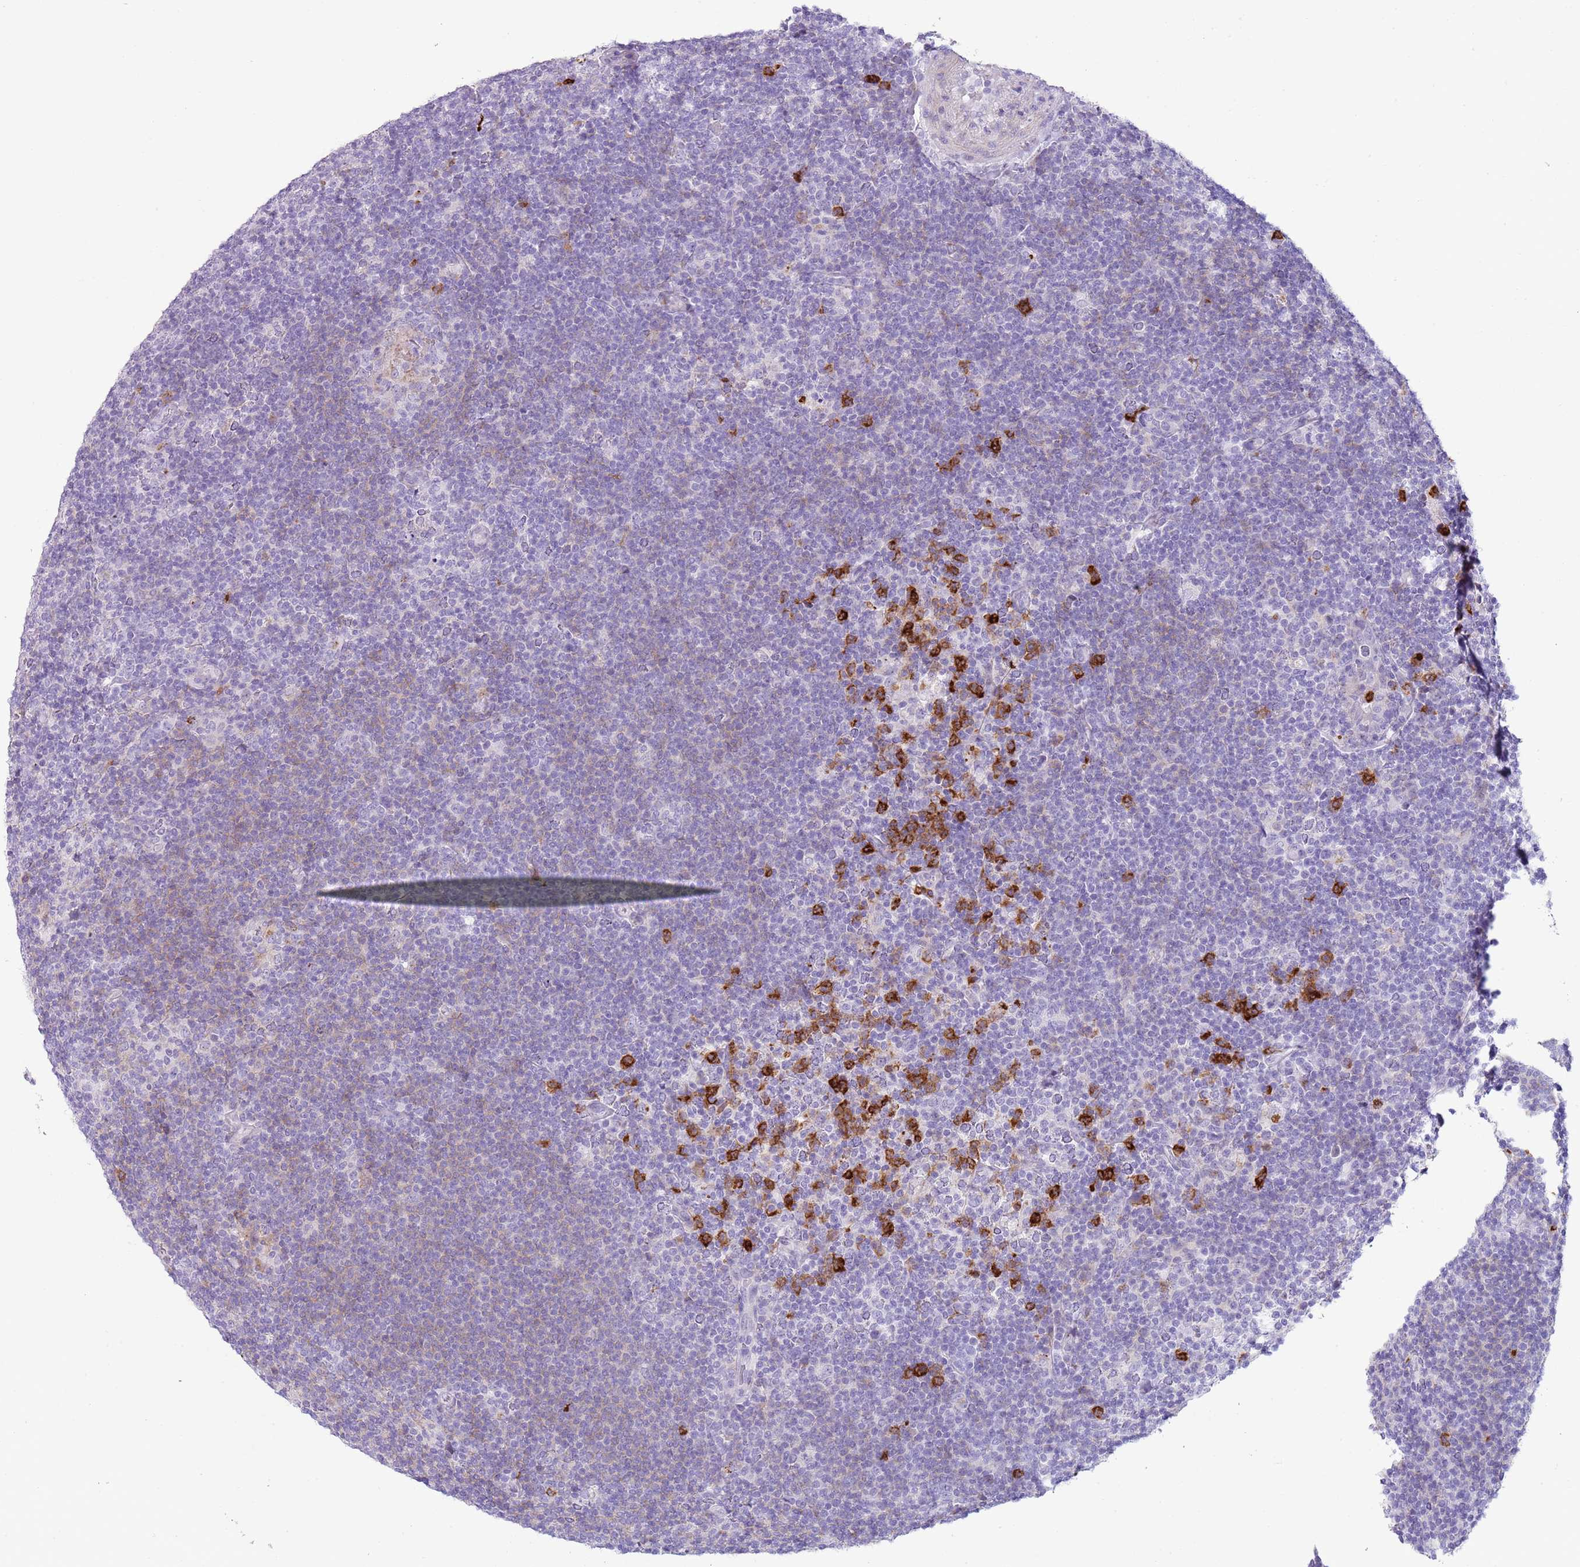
{"staining": {"intensity": "negative", "quantity": "none", "location": "none"}, "tissue": "lymphoma", "cell_type": "Tumor cells", "image_type": "cancer", "snomed": [{"axis": "morphology", "description": "Hodgkin's disease, NOS"}, {"axis": "topography", "description": "Lymph node"}], "caption": "Immunohistochemical staining of human lymphoma reveals no significant staining in tumor cells.", "gene": "CD177", "patient": {"sex": "female", "age": 57}}